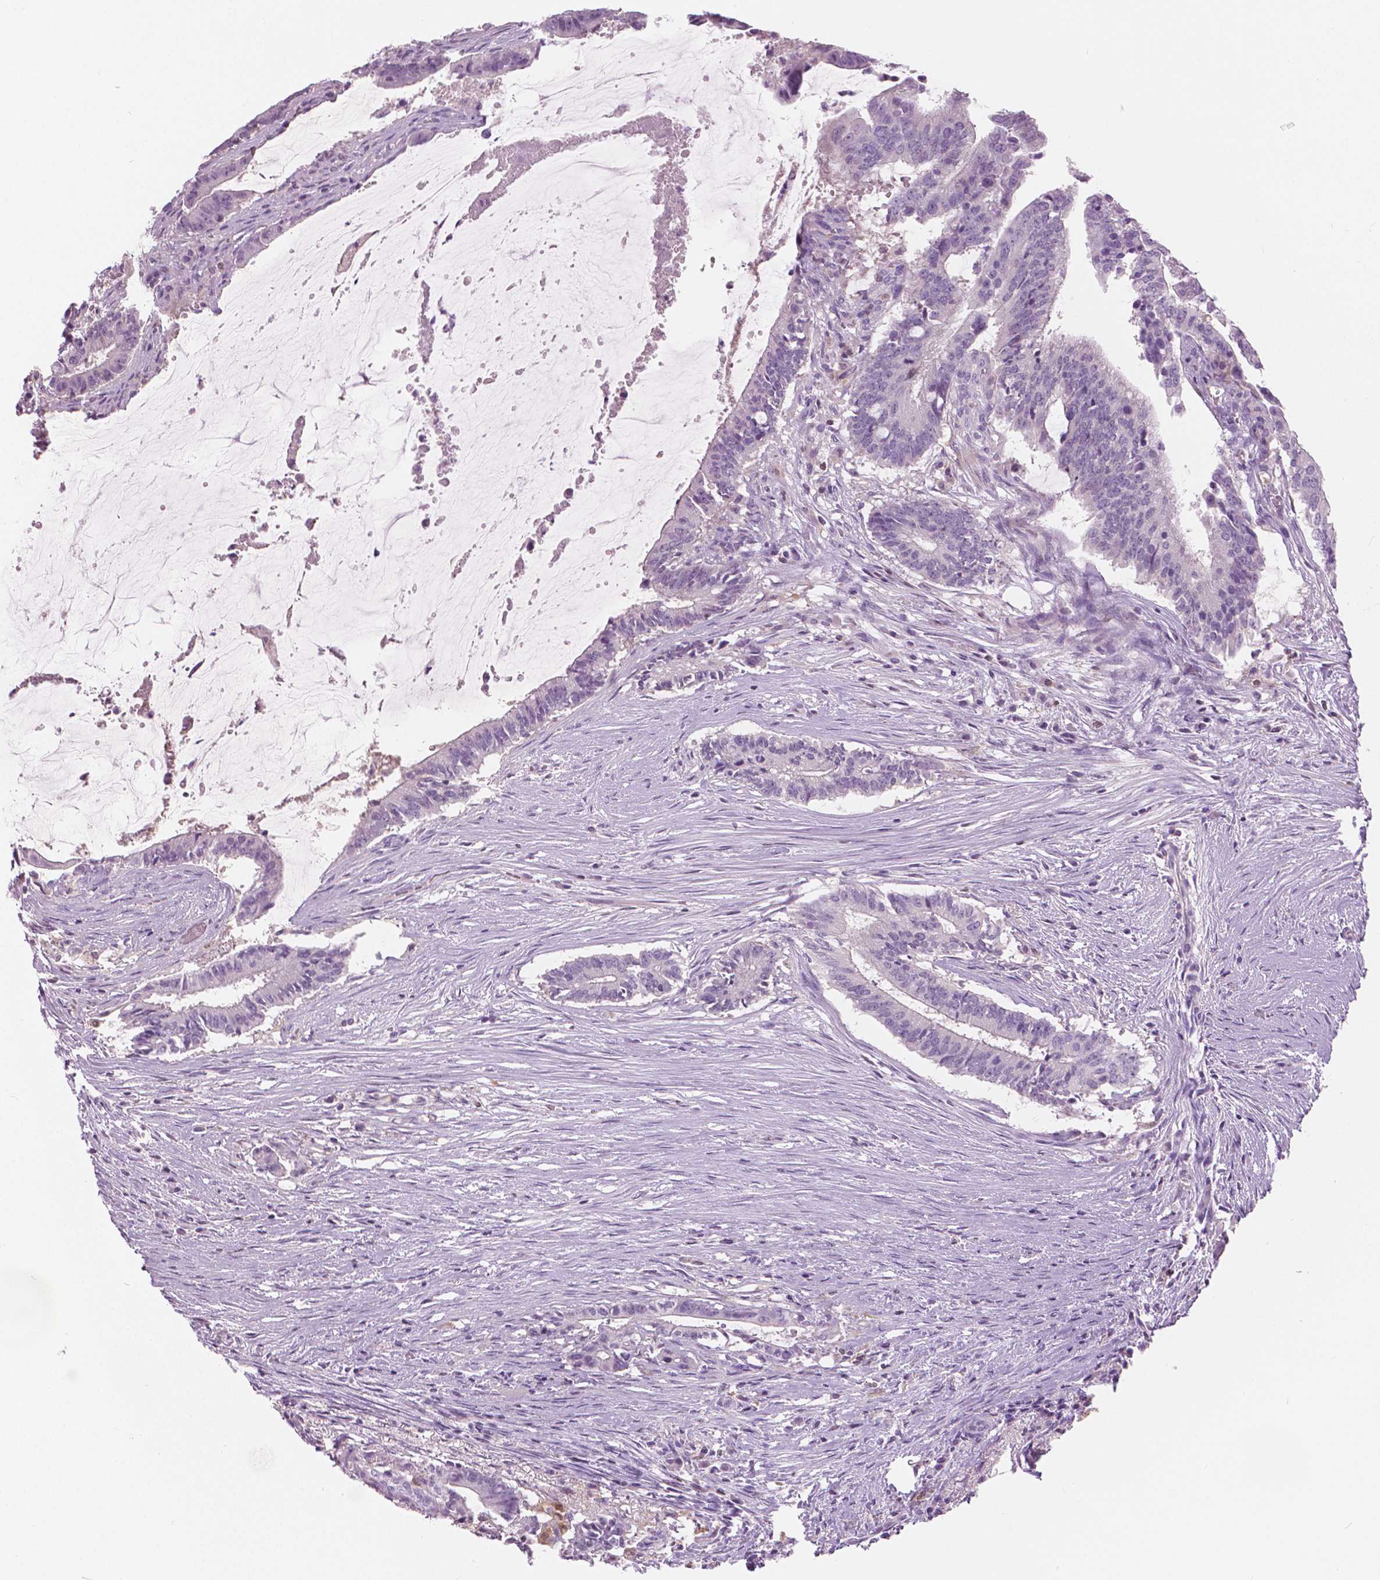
{"staining": {"intensity": "negative", "quantity": "none", "location": "none"}, "tissue": "colorectal cancer", "cell_type": "Tumor cells", "image_type": "cancer", "snomed": [{"axis": "morphology", "description": "Adenocarcinoma, NOS"}, {"axis": "topography", "description": "Colon"}], "caption": "The histopathology image displays no staining of tumor cells in adenocarcinoma (colorectal).", "gene": "GALM", "patient": {"sex": "female", "age": 43}}